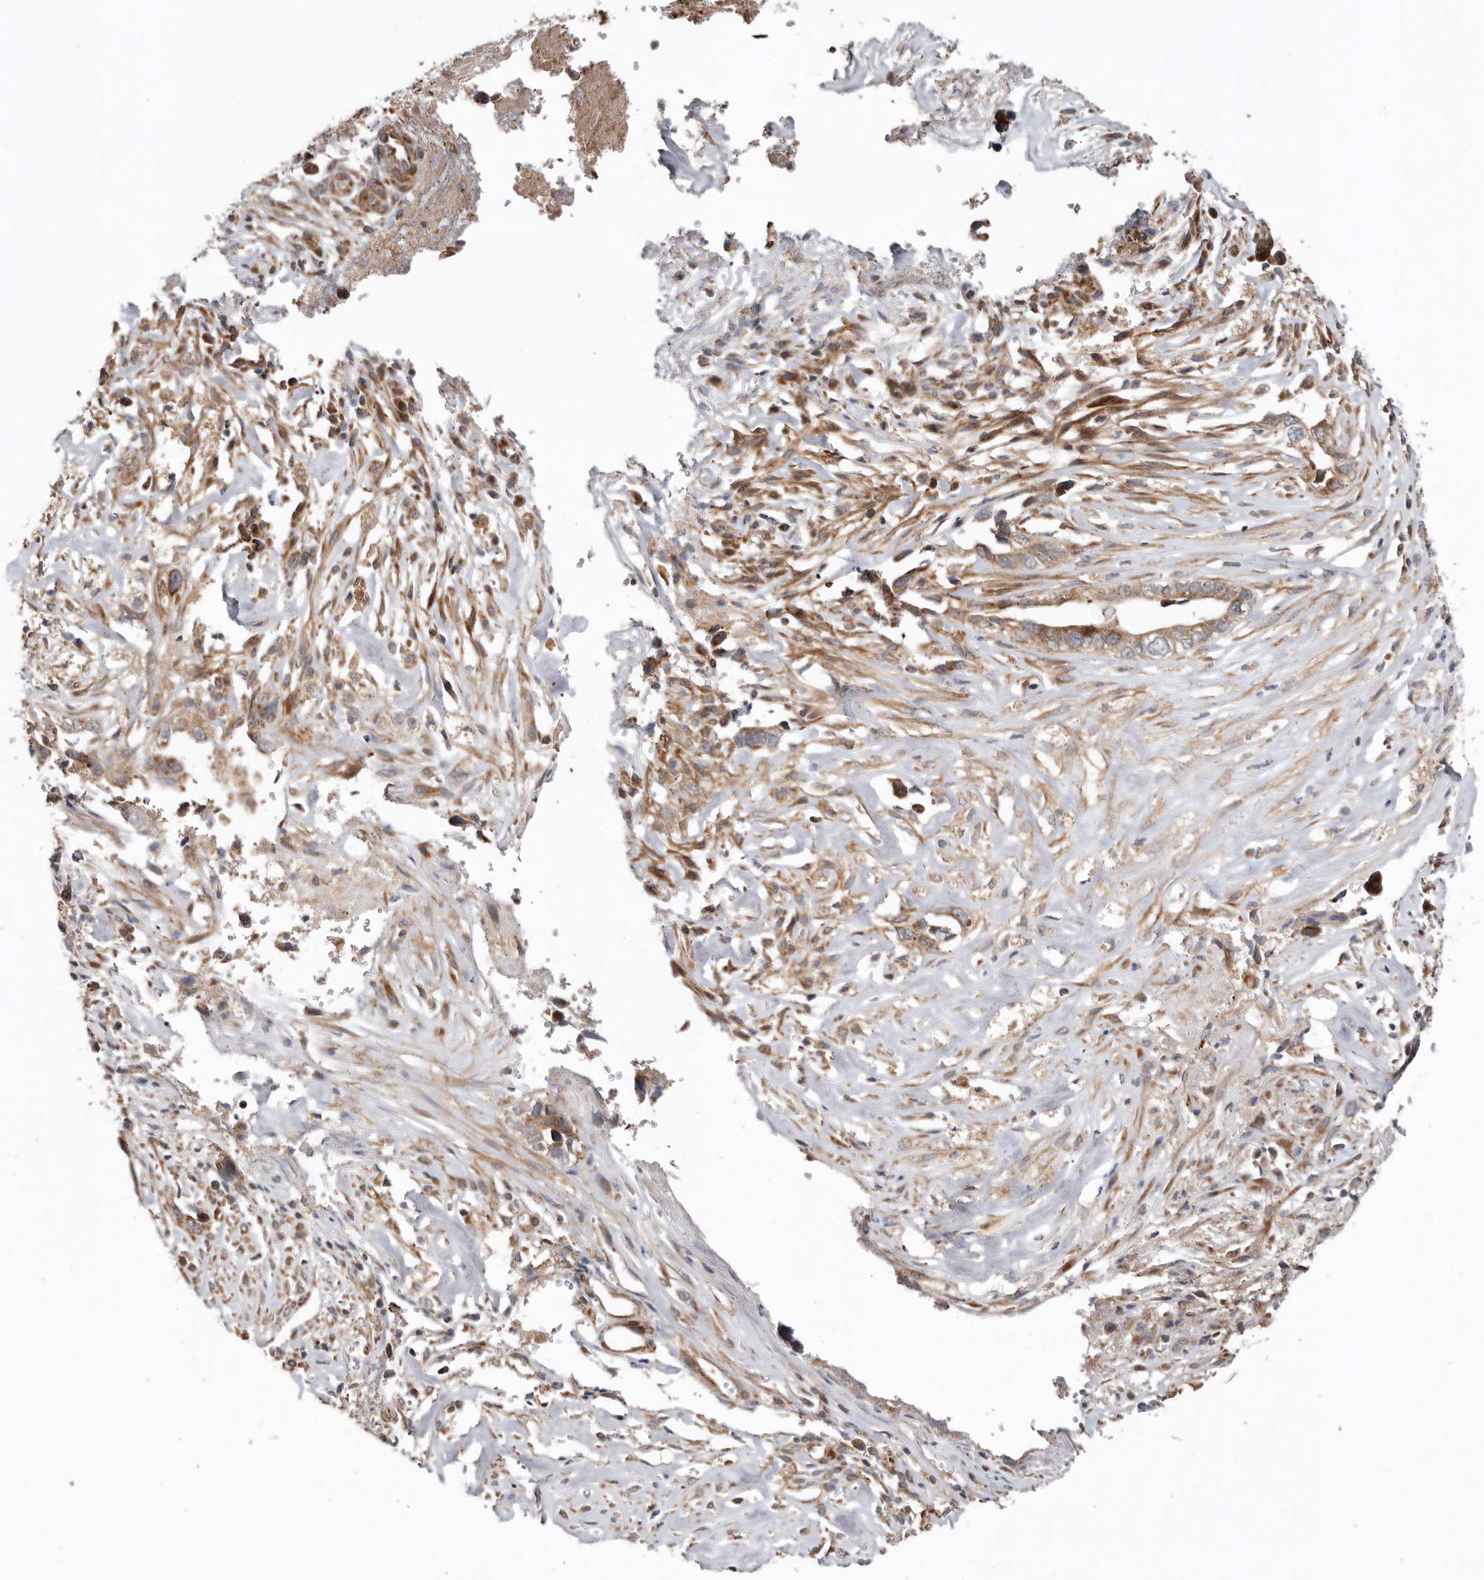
{"staining": {"intensity": "moderate", "quantity": ">75%", "location": "cytoplasmic/membranous"}, "tissue": "liver cancer", "cell_type": "Tumor cells", "image_type": "cancer", "snomed": [{"axis": "morphology", "description": "Cholangiocarcinoma"}, {"axis": "topography", "description": "Liver"}], "caption": "Immunohistochemistry (IHC) image of liver cancer stained for a protein (brown), which exhibits medium levels of moderate cytoplasmic/membranous positivity in approximately >75% of tumor cells.", "gene": "PROKR1", "patient": {"sex": "female", "age": 79}}